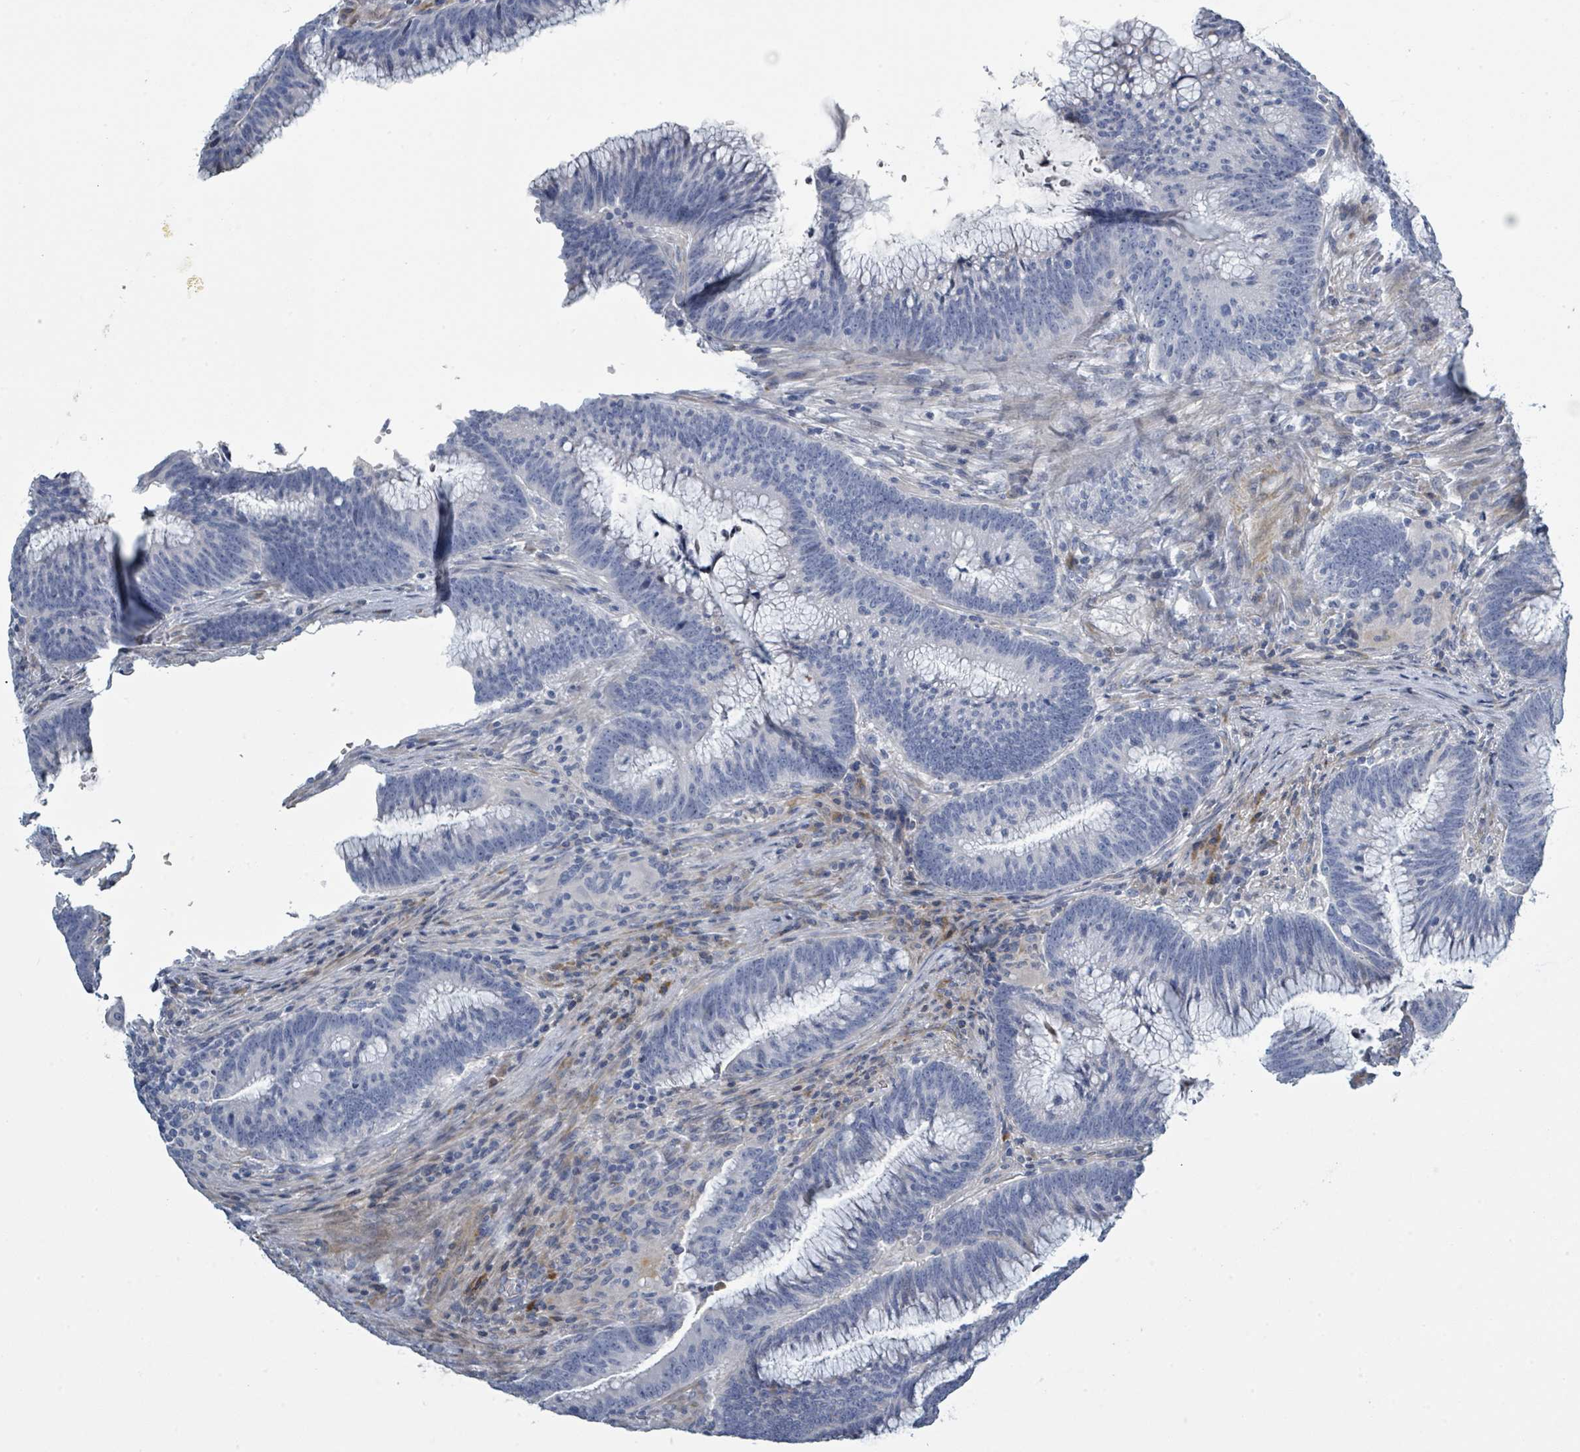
{"staining": {"intensity": "negative", "quantity": "none", "location": "none"}, "tissue": "colorectal cancer", "cell_type": "Tumor cells", "image_type": "cancer", "snomed": [{"axis": "morphology", "description": "Adenocarcinoma, NOS"}, {"axis": "topography", "description": "Rectum"}], "caption": "The IHC image has no significant staining in tumor cells of colorectal cancer (adenocarcinoma) tissue.", "gene": "RAB33B", "patient": {"sex": "female", "age": 77}}